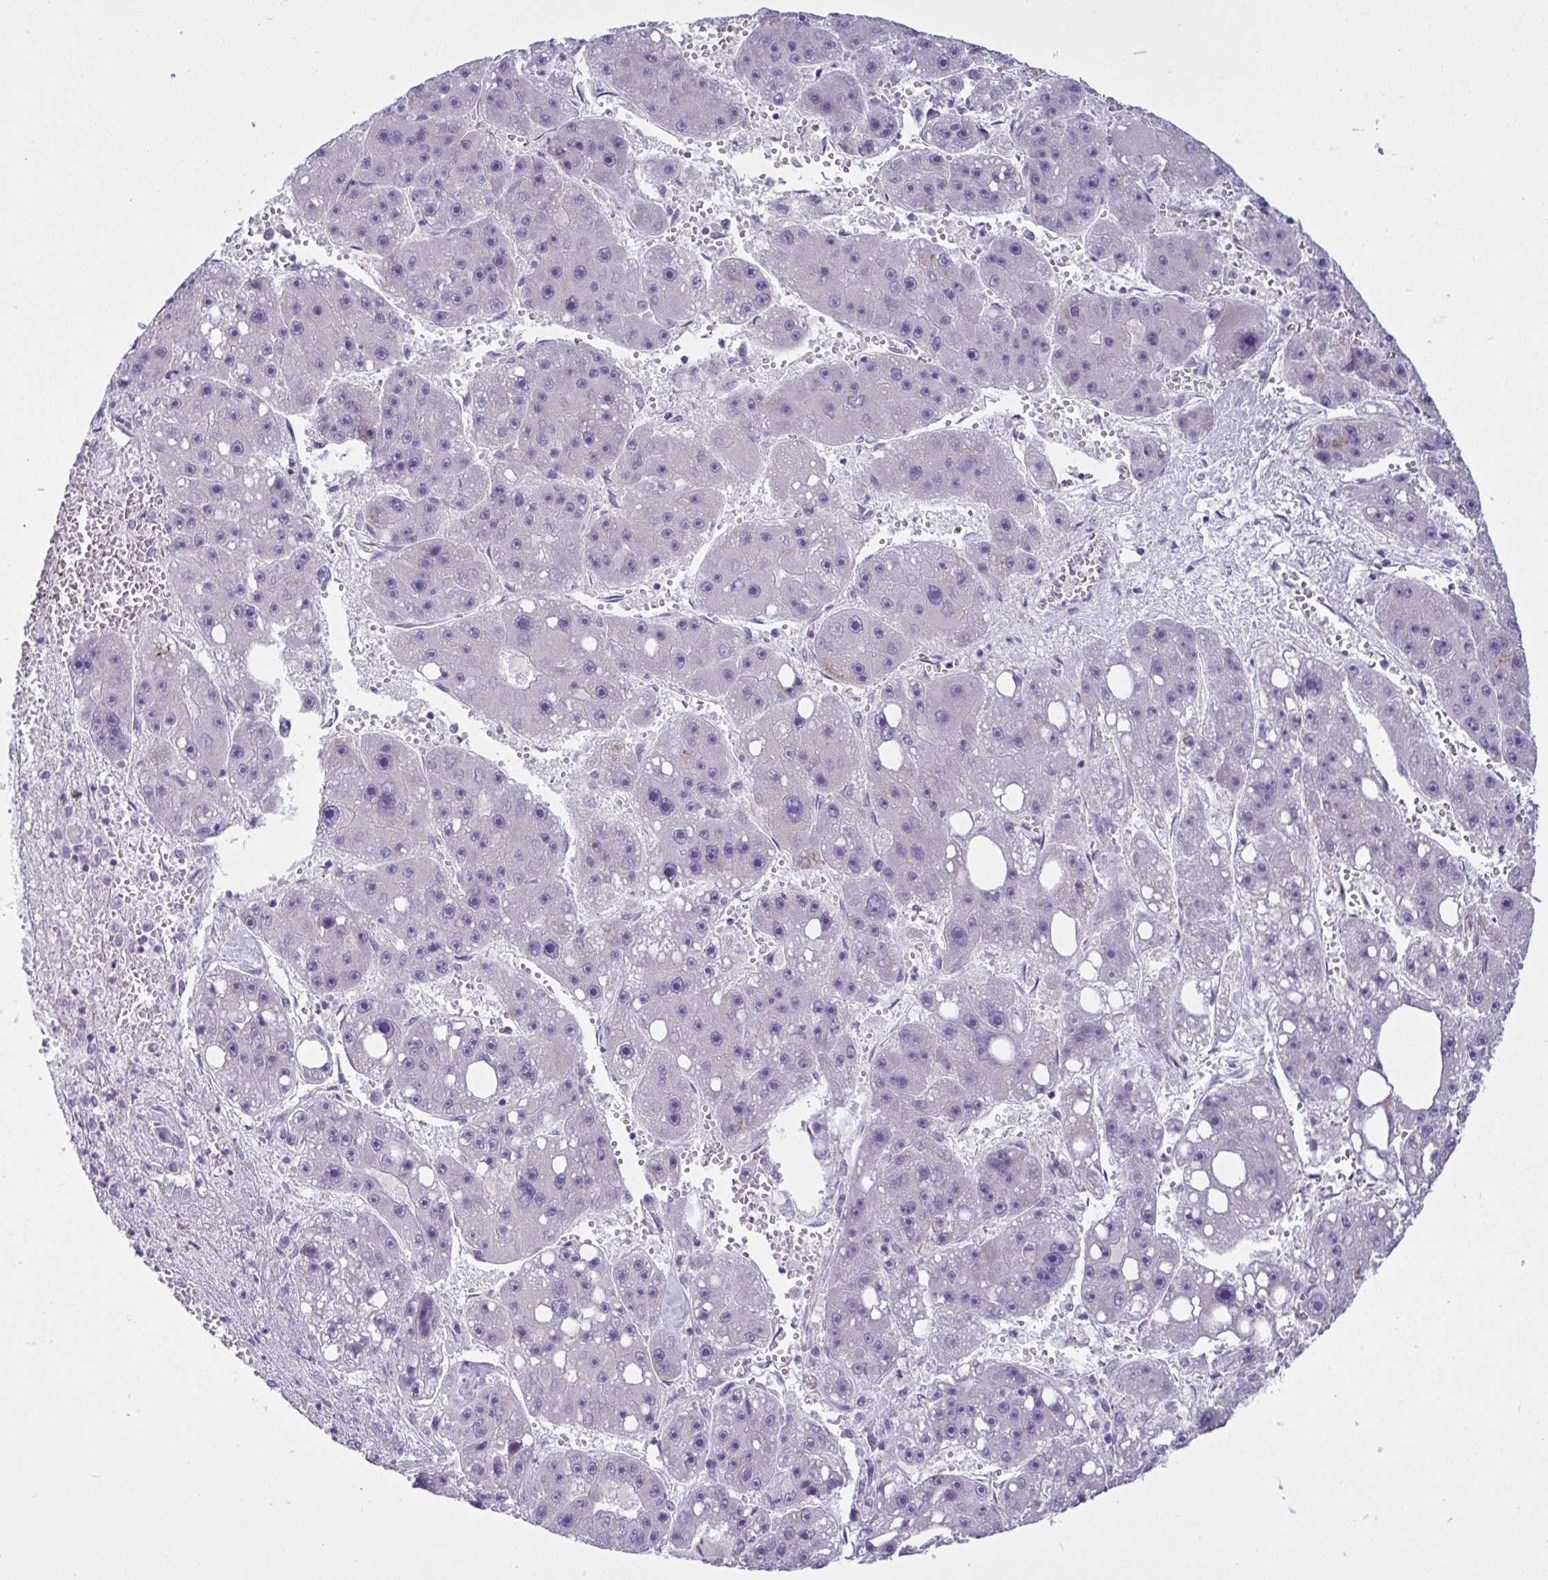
{"staining": {"intensity": "negative", "quantity": "none", "location": "none"}, "tissue": "liver cancer", "cell_type": "Tumor cells", "image_type": "cancer", "snomed": [{"axis": "morphology", "description": "Carcinoma, Hepatocellular, NOS"}, {"axis": "topography", "description": "Liver"}], "caption": "Tumor cells show no significant protein expression in liver cancer.", "gene": "C4orf33", "patient": {"sex": "female", "age": 61}}